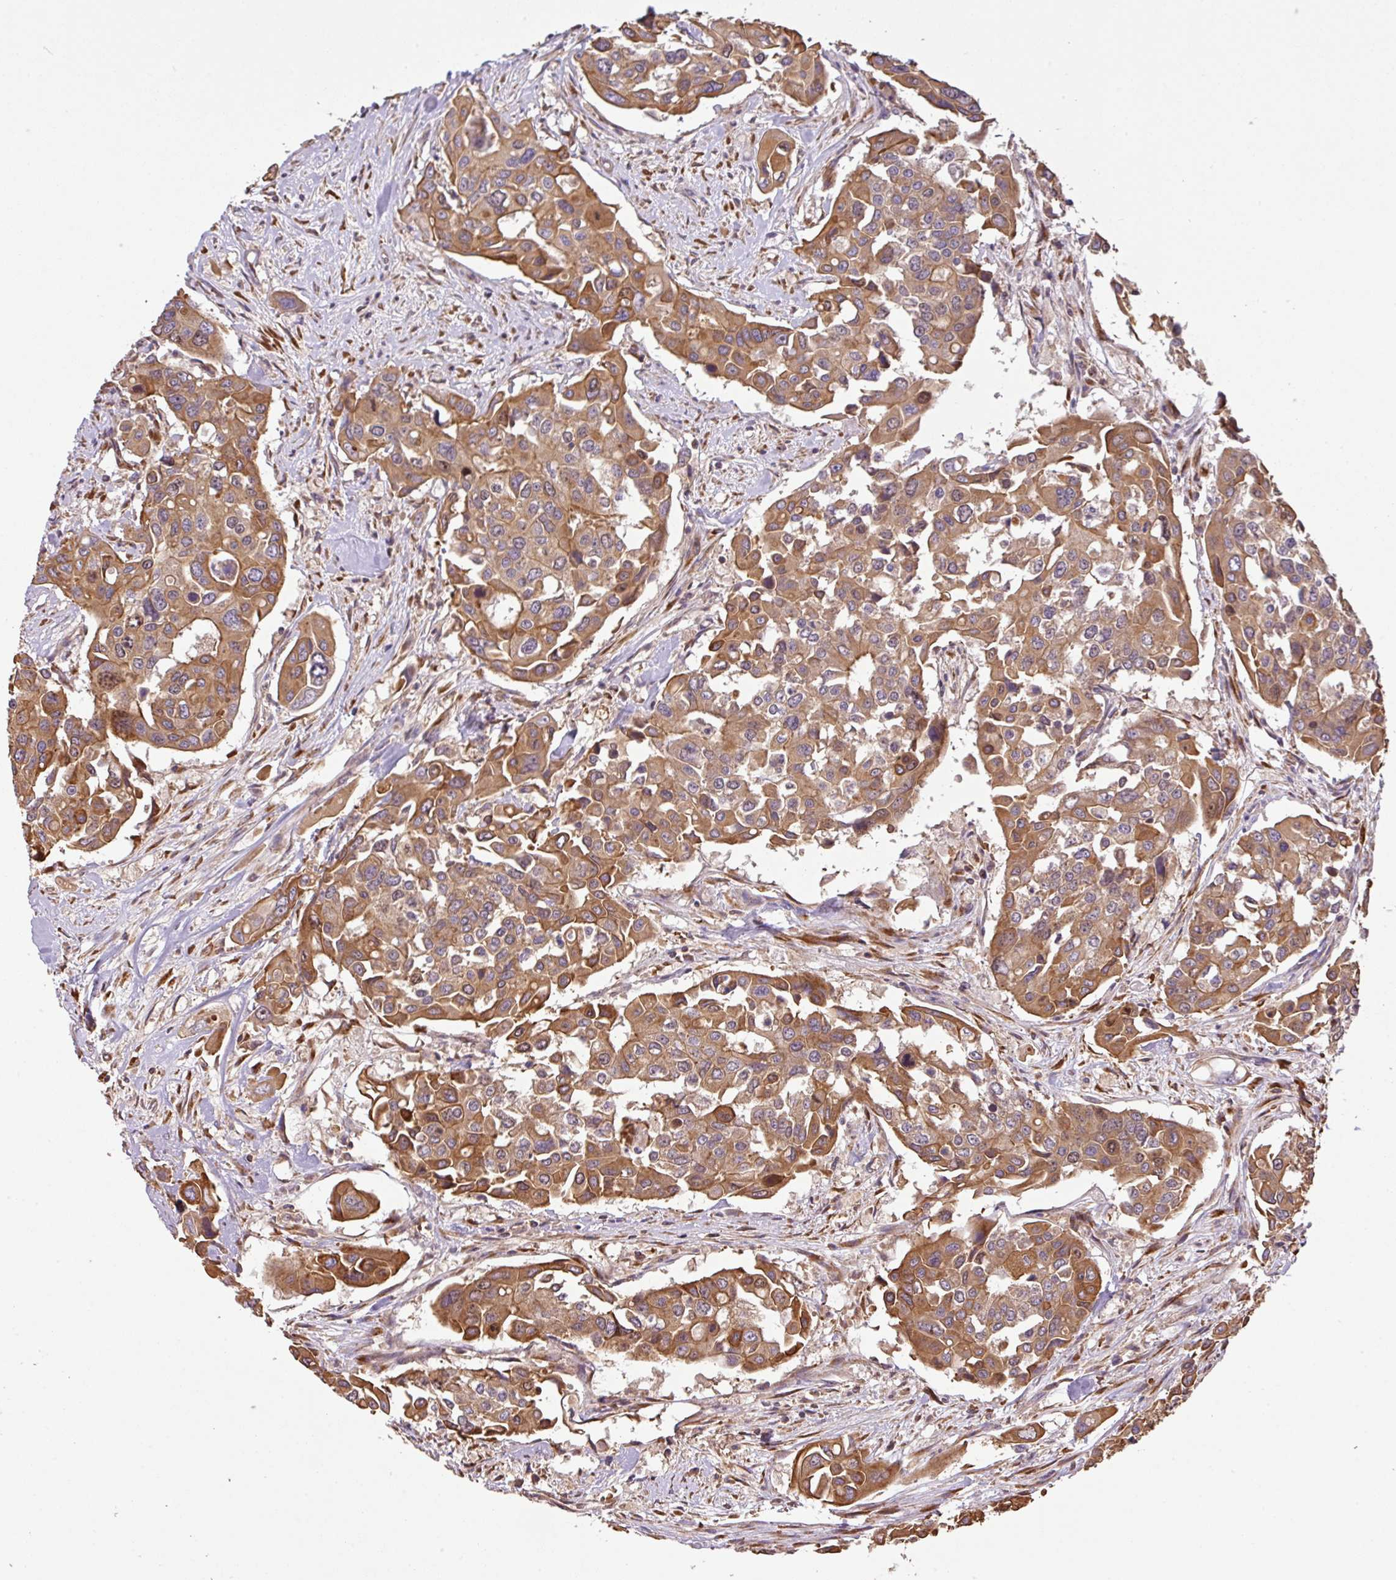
{"staining": {"intensity": "moderate", "quantity": ">75%", "location": "cytoplasmic/membranous"}, "tissue": "colorectal cancer", "cell_type": "Tumor cells", "image_type": "cancer", "snomed": [{"axis": "morphology", "description": "Adenocarcinoma, NOS"}, {"axis": "topography", "description": "Colon"}], "caption": "A micrograph showing moderate cytoplasmic/membranous expression in approximately >75% of tumor cells in adenocarcinoma (colorectal), as visualized by brown immunohistochemical staining.", "gene": "VENTX", "patient": {"sex": "male", "age": 77}}